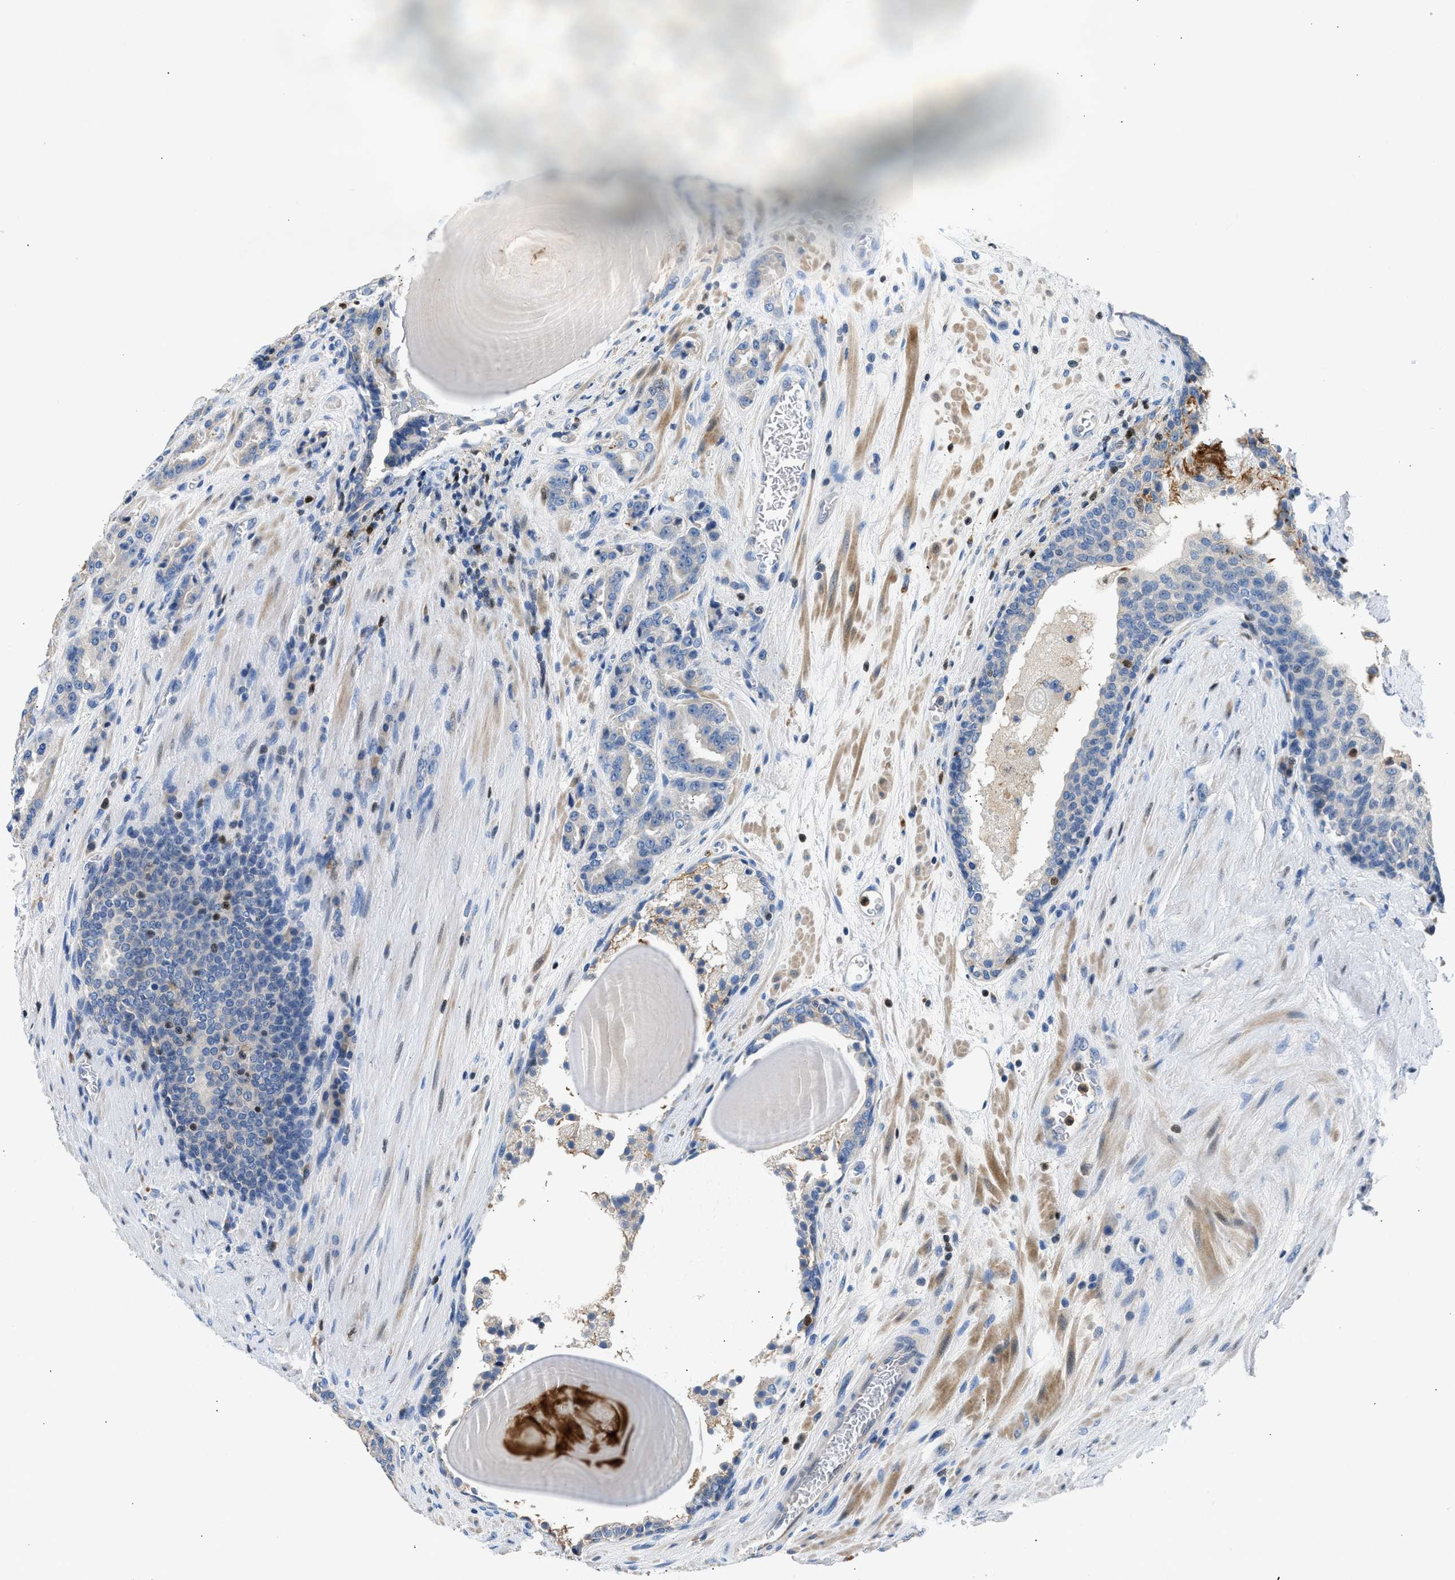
{"staining": {"intensity": "negative", "quantity": "none", "location": "none"}, "tissue": "prostate cancer", "cell_type": "Tumor cells", "image_type": "cancer", "snomed": [{"axis": "morphology", "description": "Adenocarcinoma, High grade"}, {"axis": "topography", "description": "Prostate"}], "caption": "IHC micrograph of neoplastic tissue: human prostate cancer stained with DAB shows no significant protein positivity in tumor cells. Brightfield microscopy of IHC stained with DAB (brown) and hematoxylin (blue), captured at high magnification.", "gene": "TOX", "patient": {"sex": "male", "age": 60}}